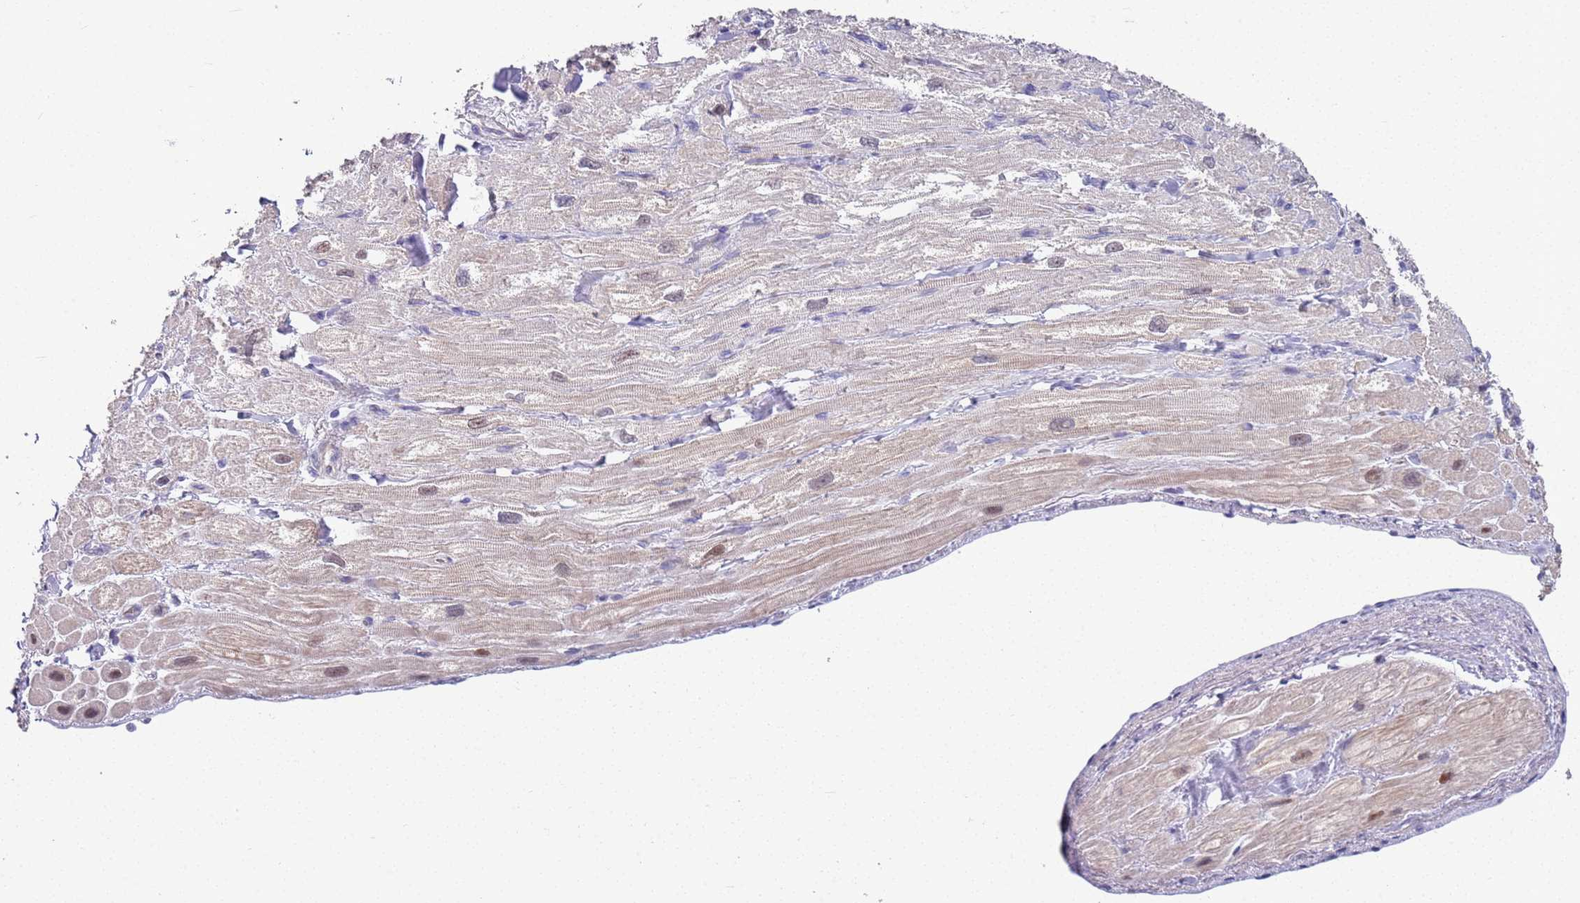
{"staining": {"intensity": "weak", "quantity": "25%-75%", "location": "cytoplasmic/membranous,nuclear"}, "tissue": "heart muscle", "cell_type": "Cardiomyocytes", "image_type": "normal", "snomed": [{"axis": "morphology", "description": "Normal tissue, NOS"}, {"axis": "topography", "description": "Heart"}], "caption": "Unremarkable heart muscle displays weak cytoplasmic/membranous,nuclear staining in approximately 25%-75% of cardiomyocytes, visualized by immunohistochemistry. Ihc stains the protein of interest in brown and the nuclei are stained blue.", "gene": "BRMS1L", "patient": {"sex": "male", "age": 65}}